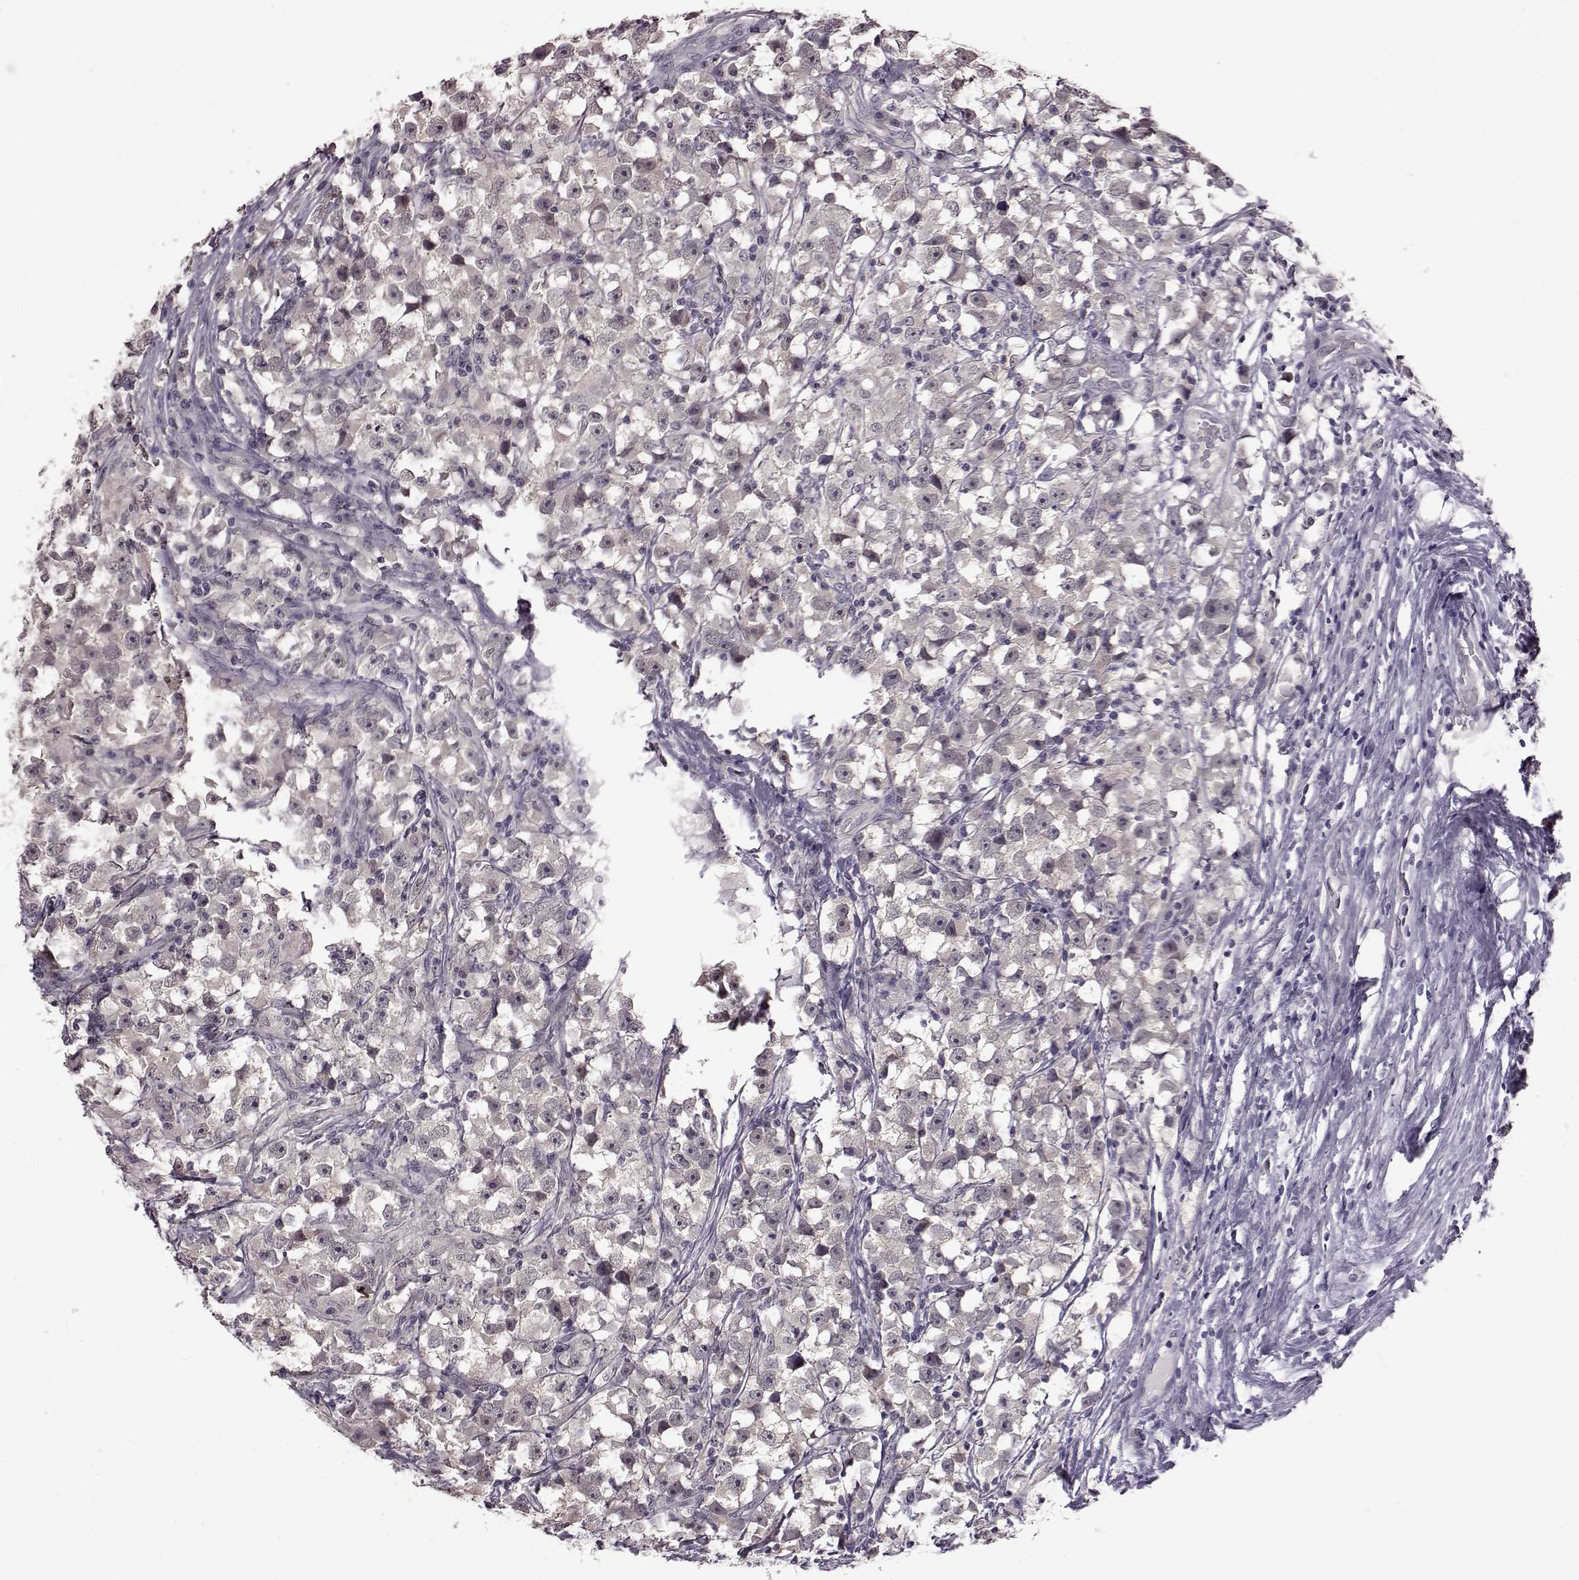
{"staining": {"intensity": "weak", "quantity": "<25%", "location": "cytoplasmic/membranous"}, "tissue": "testis cancer", "cell_type": "Tumor cells", "image_type": "cancer", "snomed": [{"axis": "morphology", "description": "Seminoma, NOS"}, {"axis": "topography", "description": "Testis"}], "caption": "This is a micrograph of IHC staining of testis cancer (seminoma), which shows no staining in tumor cells.", "gene": "C10orf62", "patient": {"sex": "male", "age": 33}}